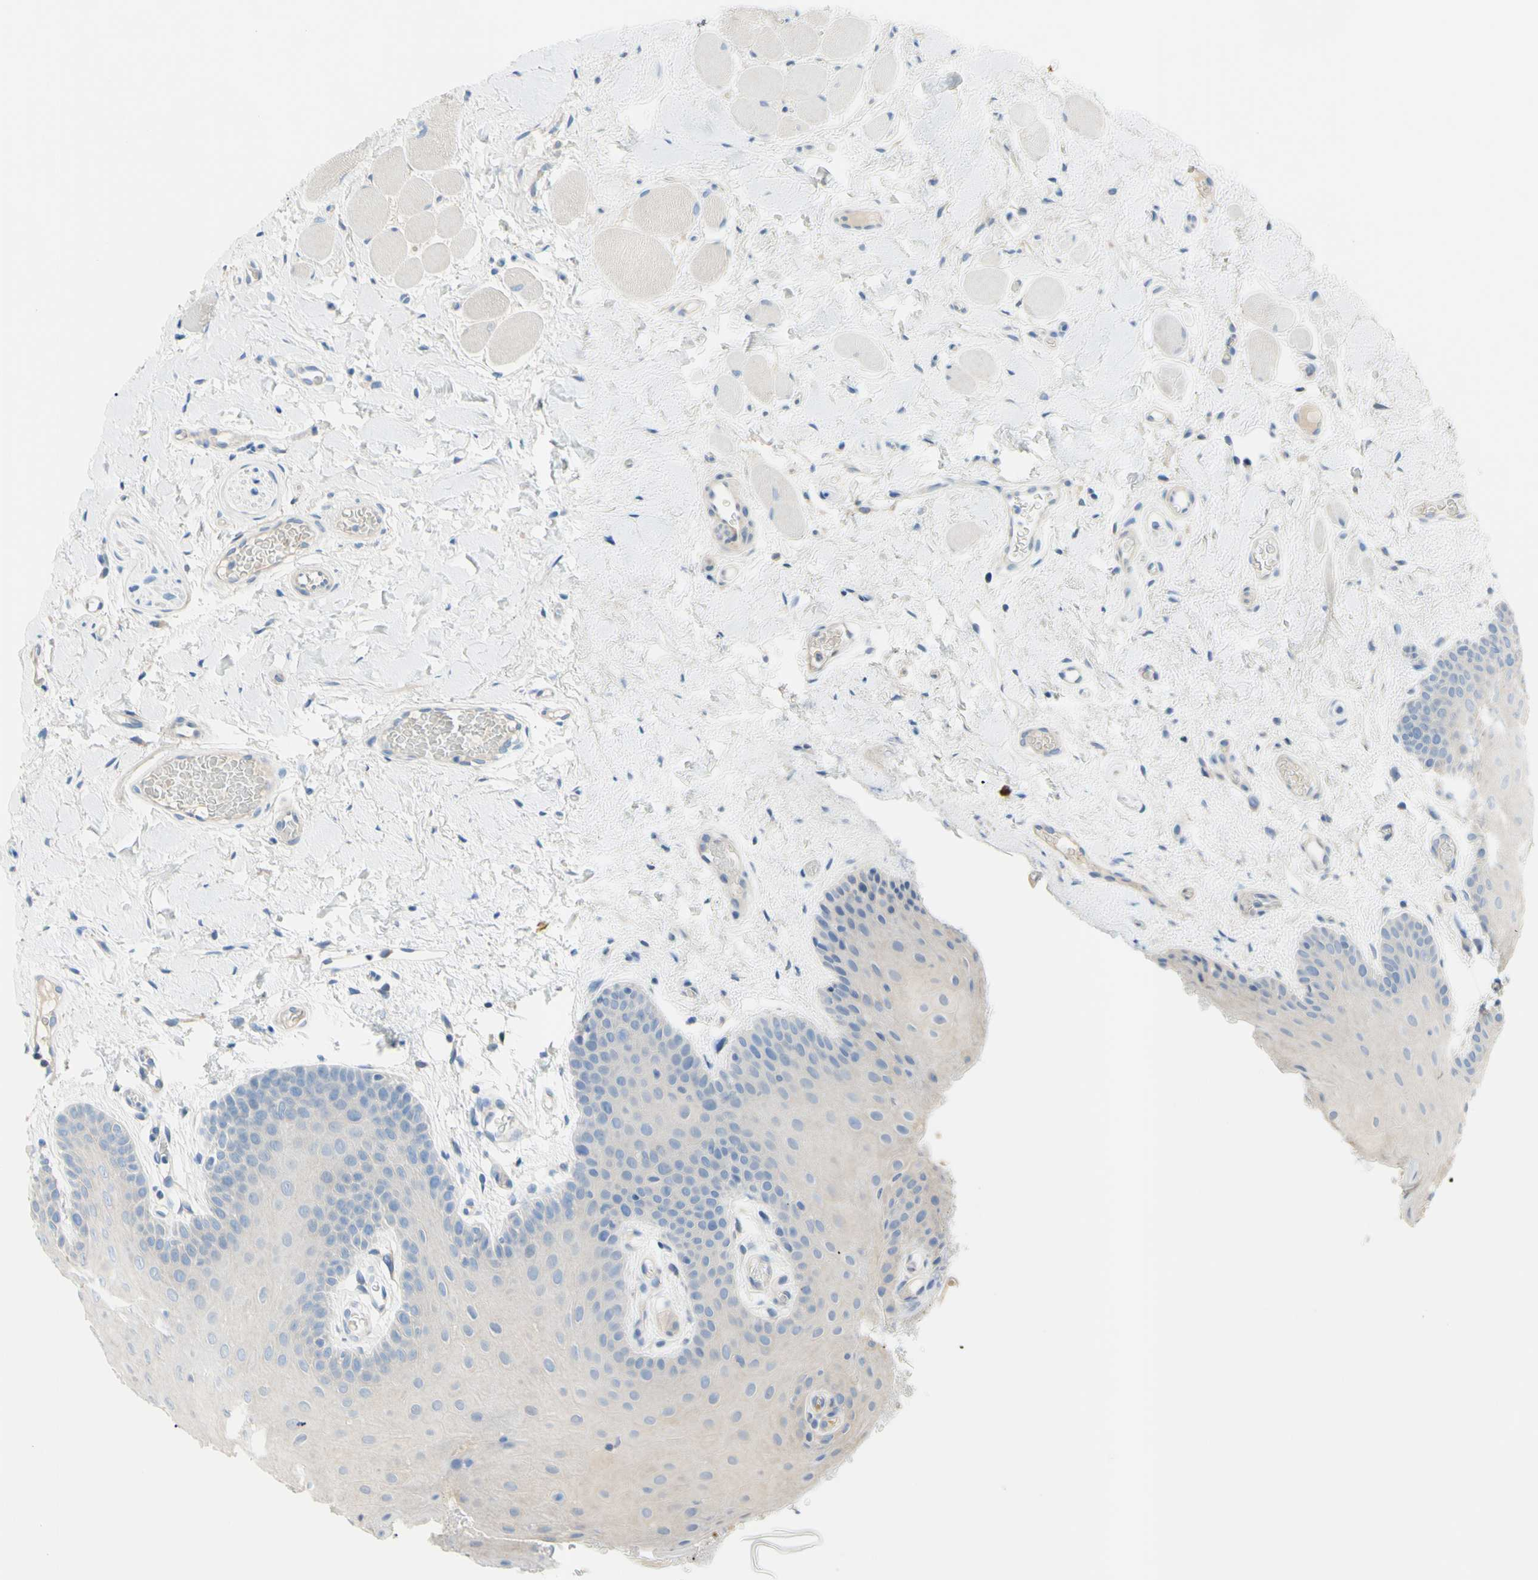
{"staining": {"intensity": "negative", "quantity": "none", "location": "none"}, "tissue": "oral mucosa", "cell_type": "Squamous epithelial cells", "image_type": "normal", "snomed": [{"axis": "morphology", "description": "Normal tissue, NOS"}, {"axis": "topography", "description": "Oral tissue"}], "caption": "A histopathology image of human oral mucosa is negative for staining in squamous epithelial cells. The staining was performed using DAB to visualize the protein expression in brown, while the nuclei were stained in blue with hematoxylin (Magnification: 20x).", "gene": "TMEM59L", "patient": {"sex": "male", "age": 54}}